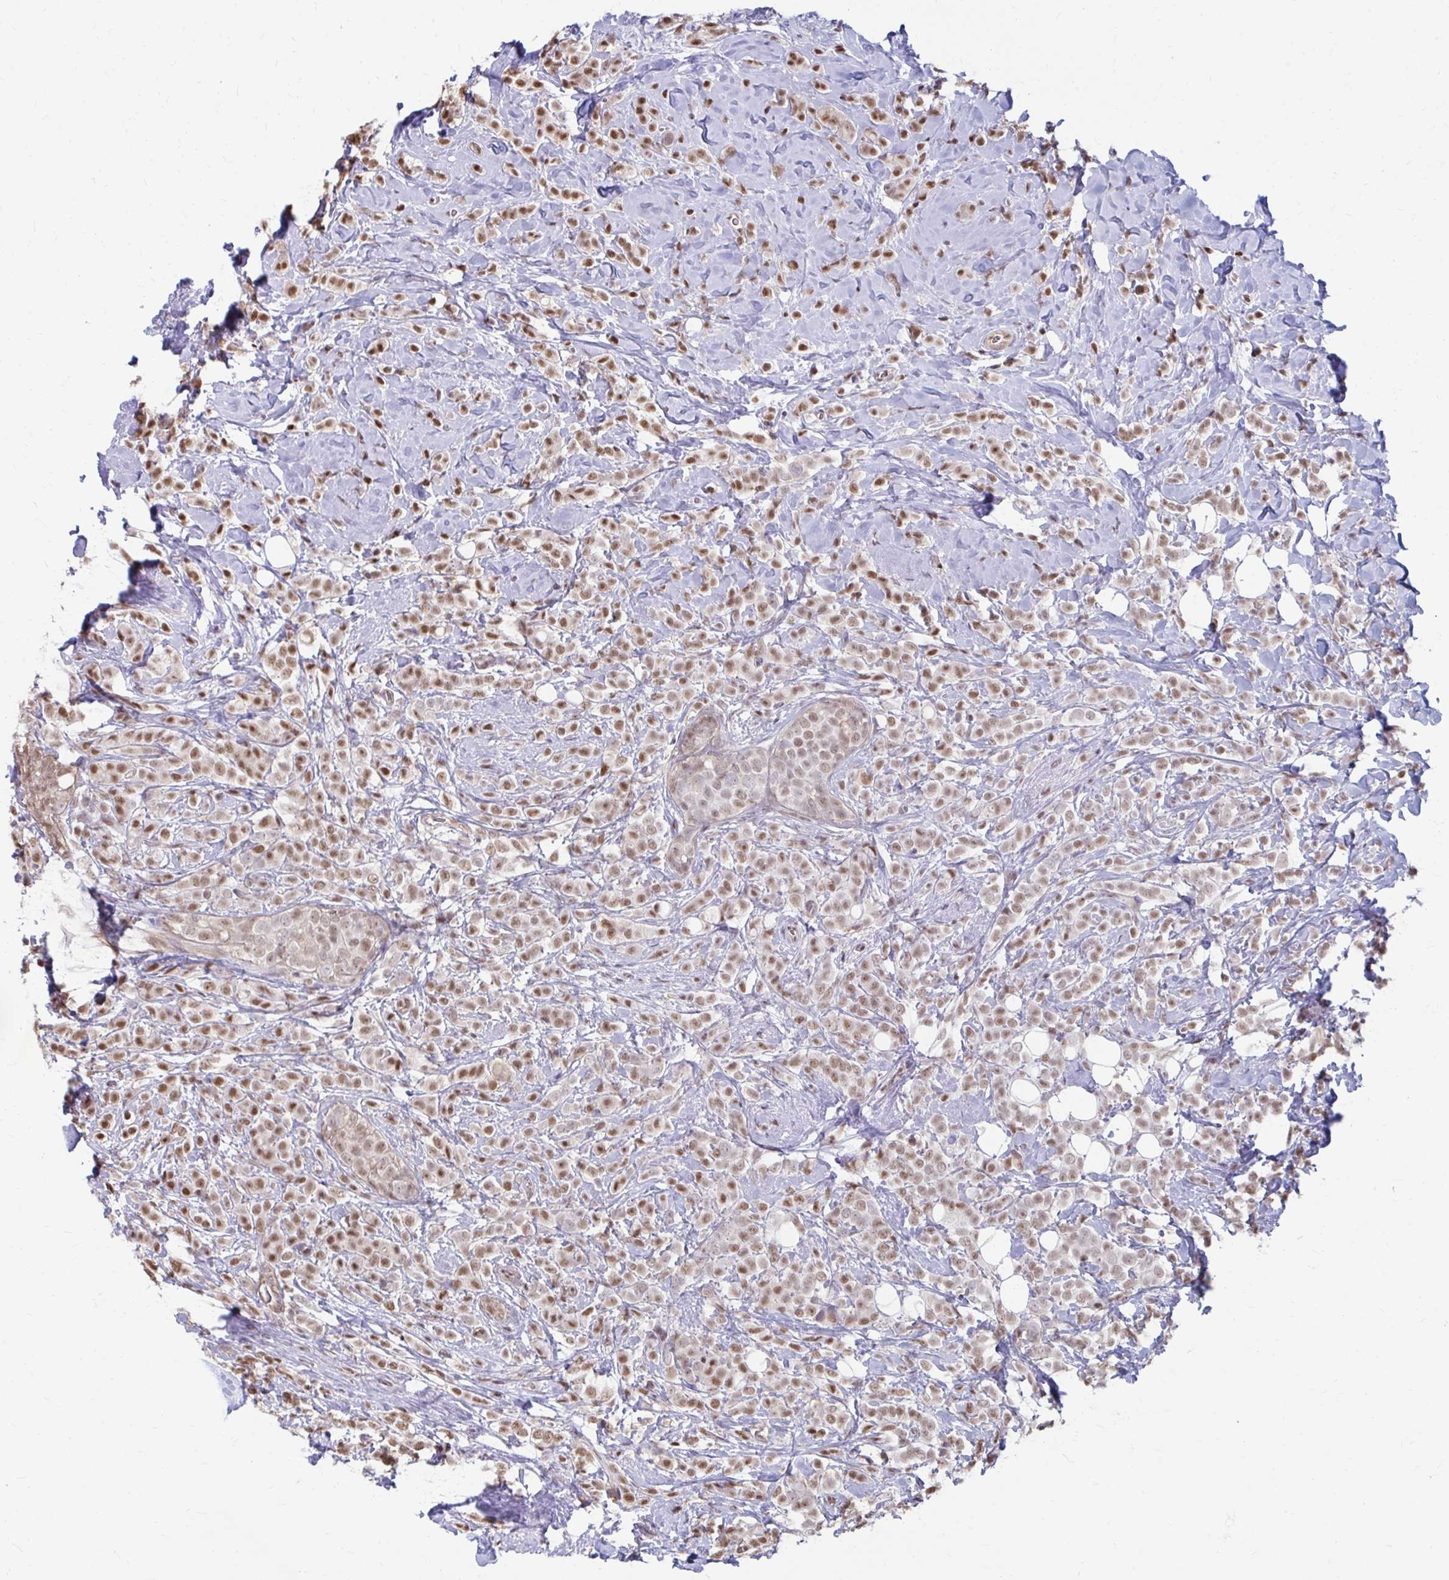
{"staining": {"intensity": "moderate", "quantity": ">75%", "location": "nuclear"}, "tissue": "breast cancer", "cell_type": "Tumor cells", "image_type": "cancer", "snomed": [{"axis": "morphology", "description": "Lobular carcinoma"}, {"axis": "topography", "description": "Breast"}], "caption": "Immunohistochemistry micrograph of human breast cancer stained for a protein (brown), which reveals medium levels of moderate nuclear staining in approximately >75% of tumor cells.", "gene": "ING4", "patient": {"sex": "female", "age": 49}}